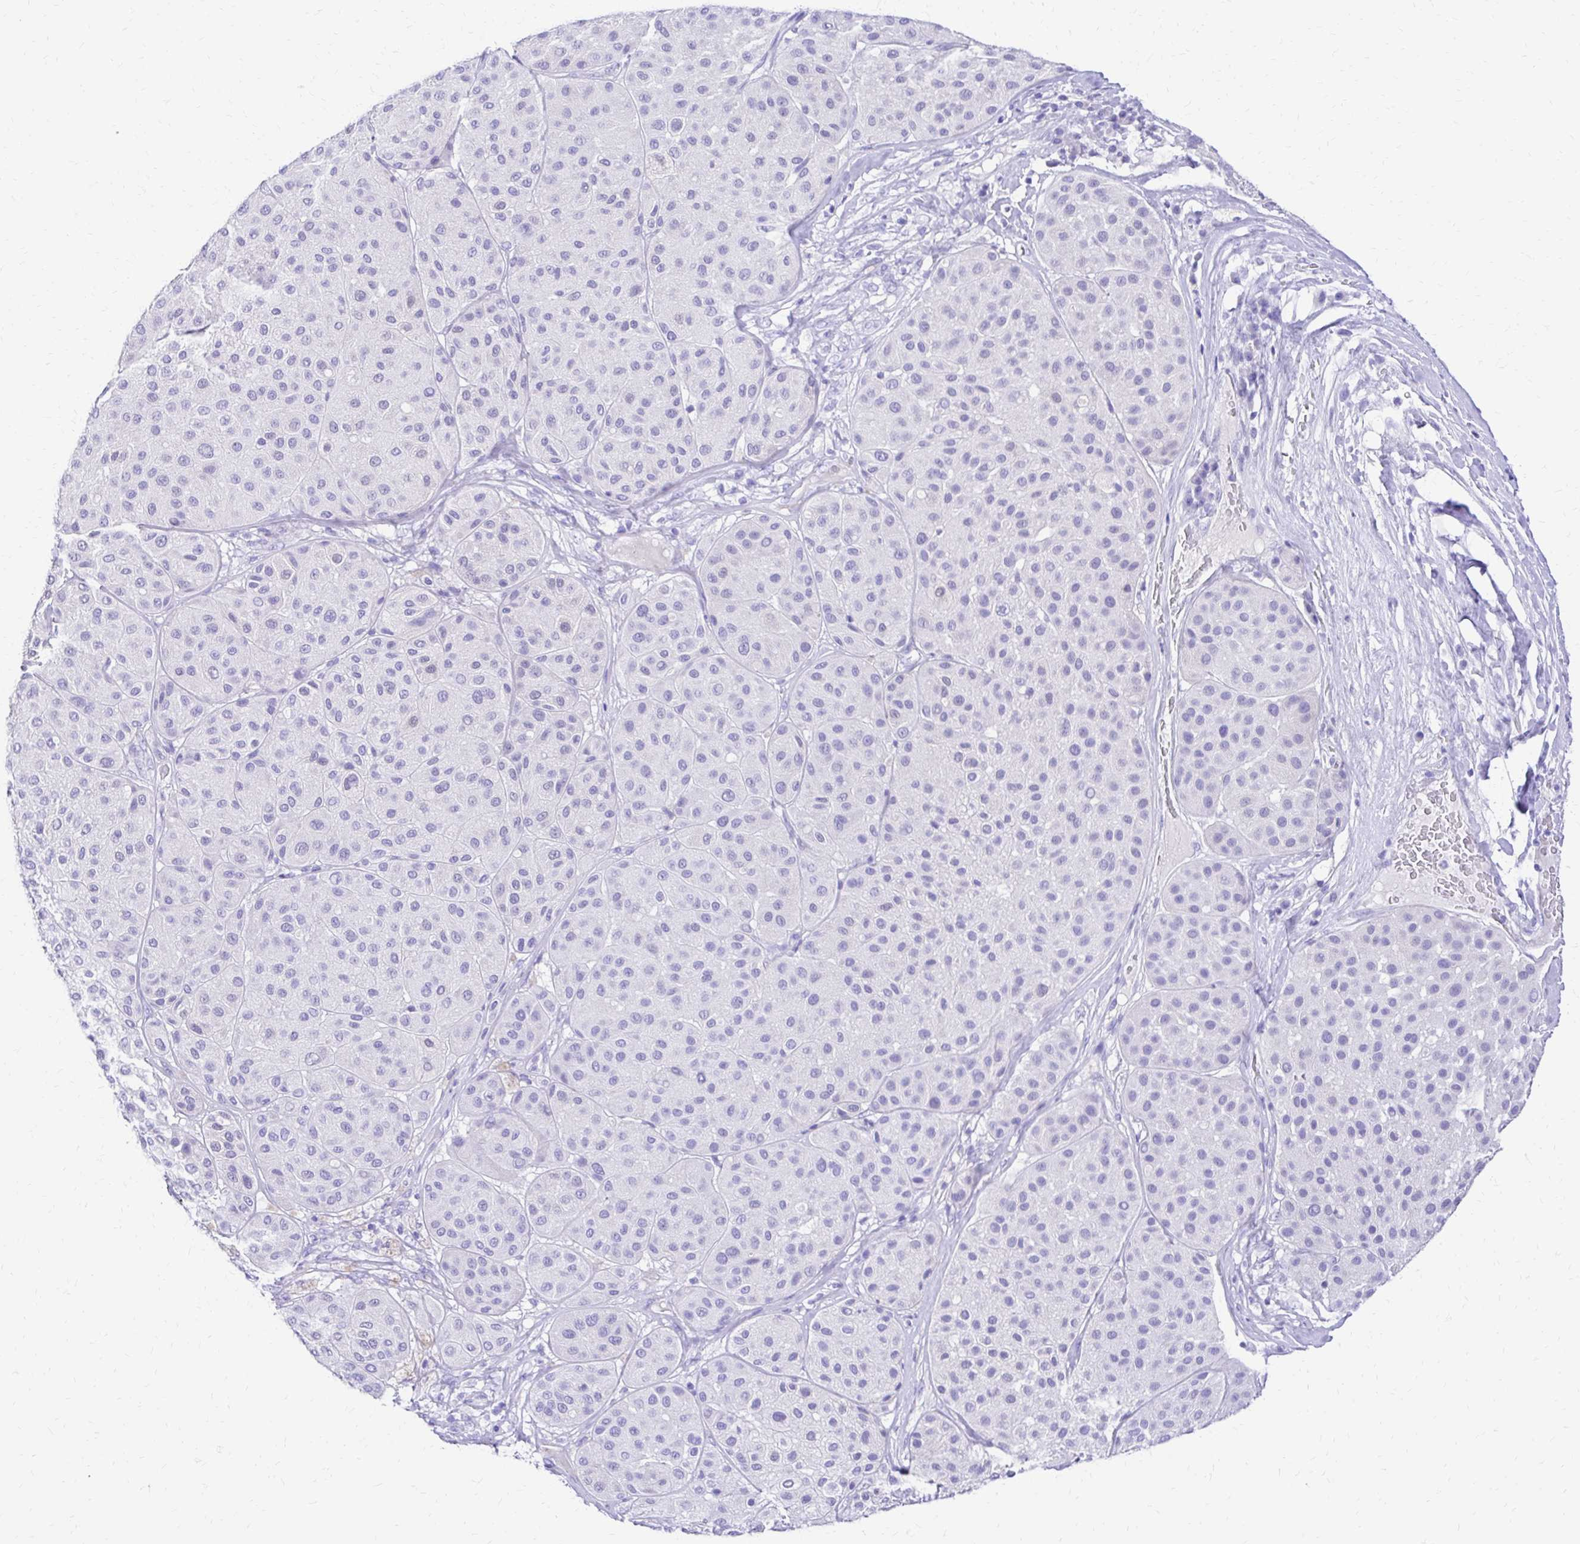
{"staining": {"intensity": "negative", "quantity": "none", "location": "none"}, "tissue": "melanoma", "cell_type": "Tumor cells", "image_type": "cancer", "snomed": [{"axis": "morphology", "description": "Malignant melanoma, Metastatic site"}, {"axis": "topography", "description": "Smooth muscle"}], "caption": "Malignant melanoma (metastatic site) stained for a protein using immunohistochemistry (IHC) exhibits no positivity tumor cells.", "gene": "S100G", "patient": {"sex": "male", "age": 41}}